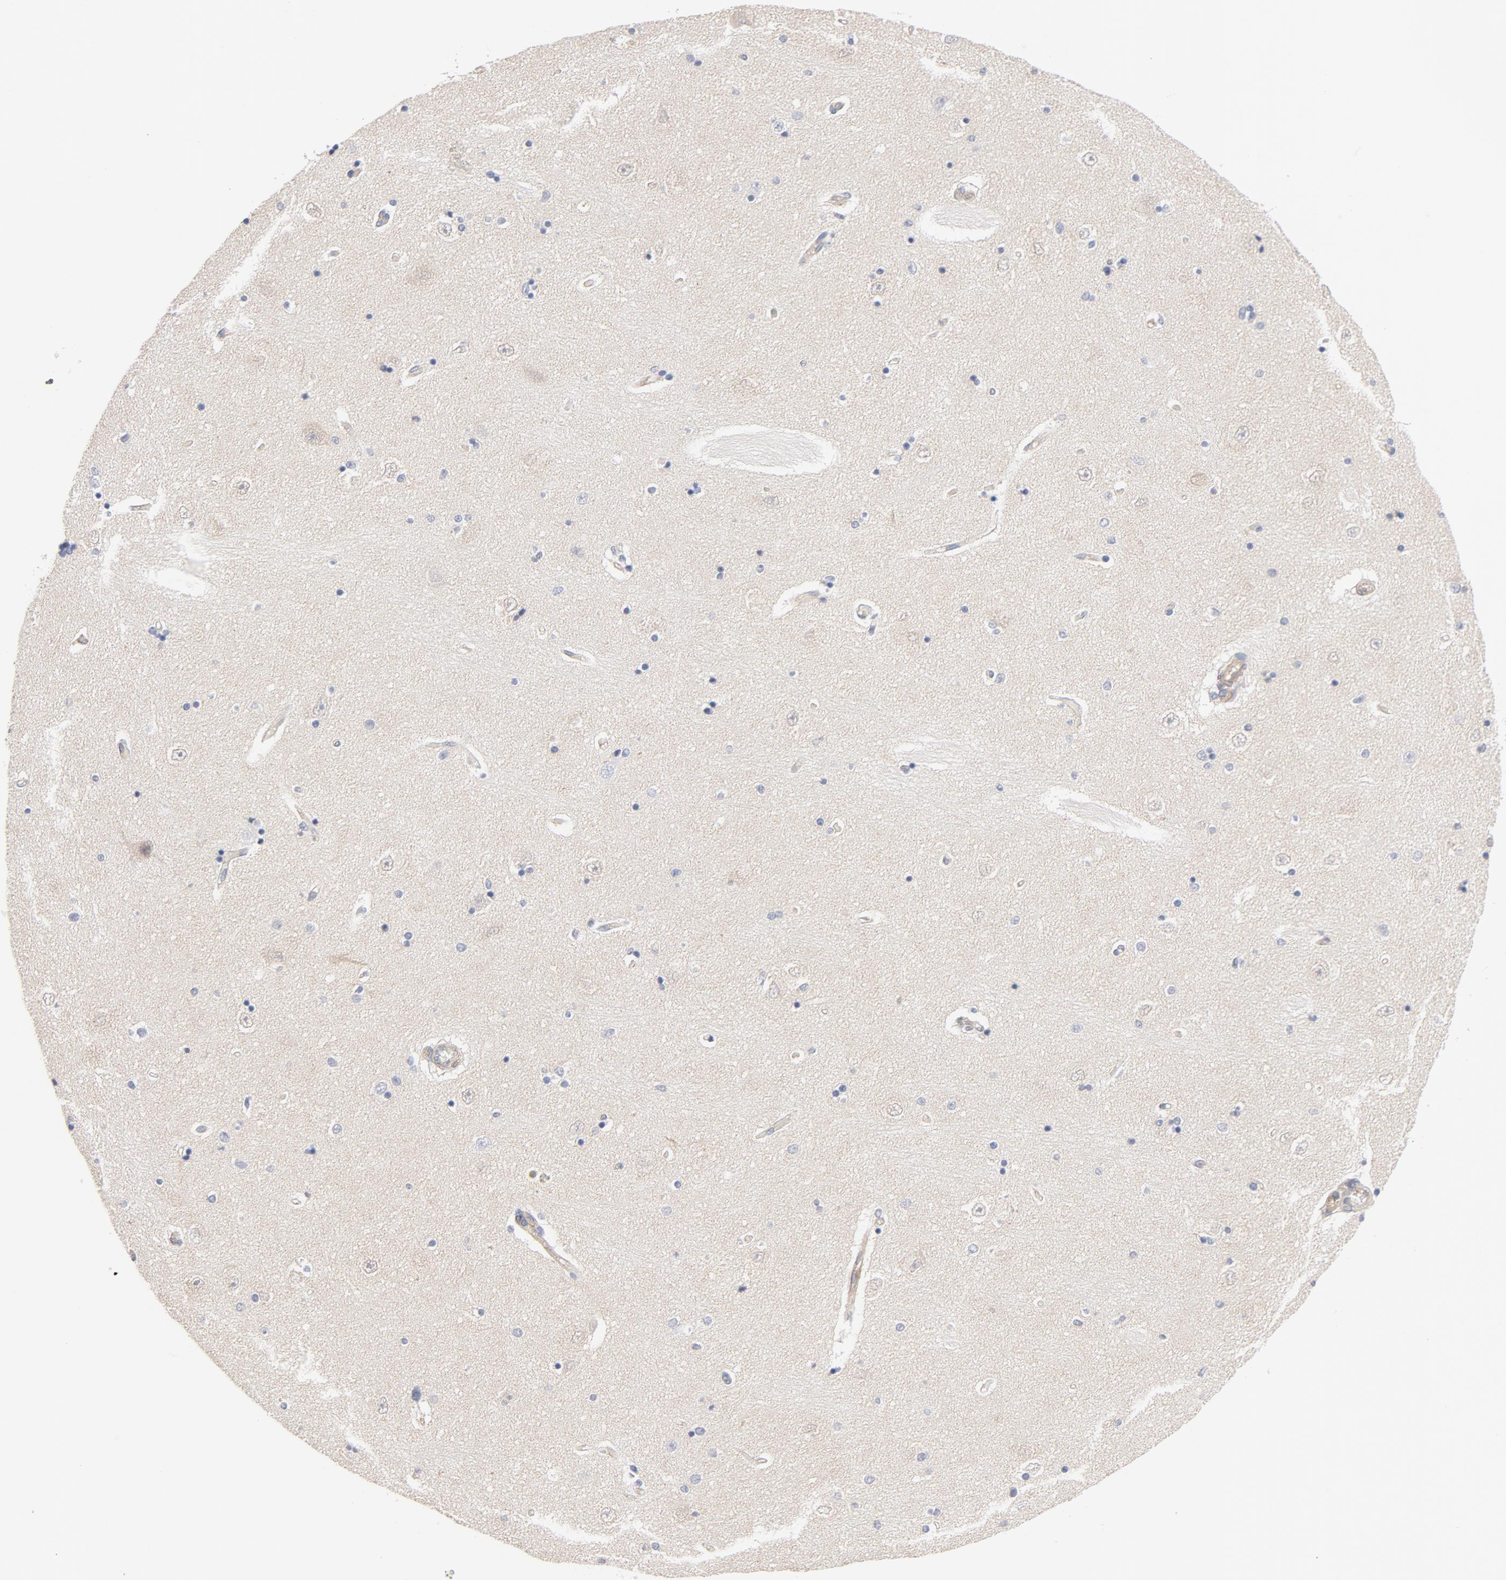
{"staining": {"intensity": "weak", "quantity": "<25%", "location": "cytoplasmic/membranous"}, "tissue": "hippocampus", "cell_type": "Glial cells", "image_type": "normal", "snomed": [{"axis": "morphology", "description": "Normal tissue, NOS"}, {"axis": "topography", "description": "Hippocampus"}], "caption": "Histopathology image shows no protein positivity in glial cells of benign hippocampus. (Stains: DAB (3,3'-diaminobenzidine) IHC with hematoxylin counter stain, Microscopy: brightfield microscopy at high magnification).", "gene": "STRN3", "patient": {"sex": "female", "age": 54}}